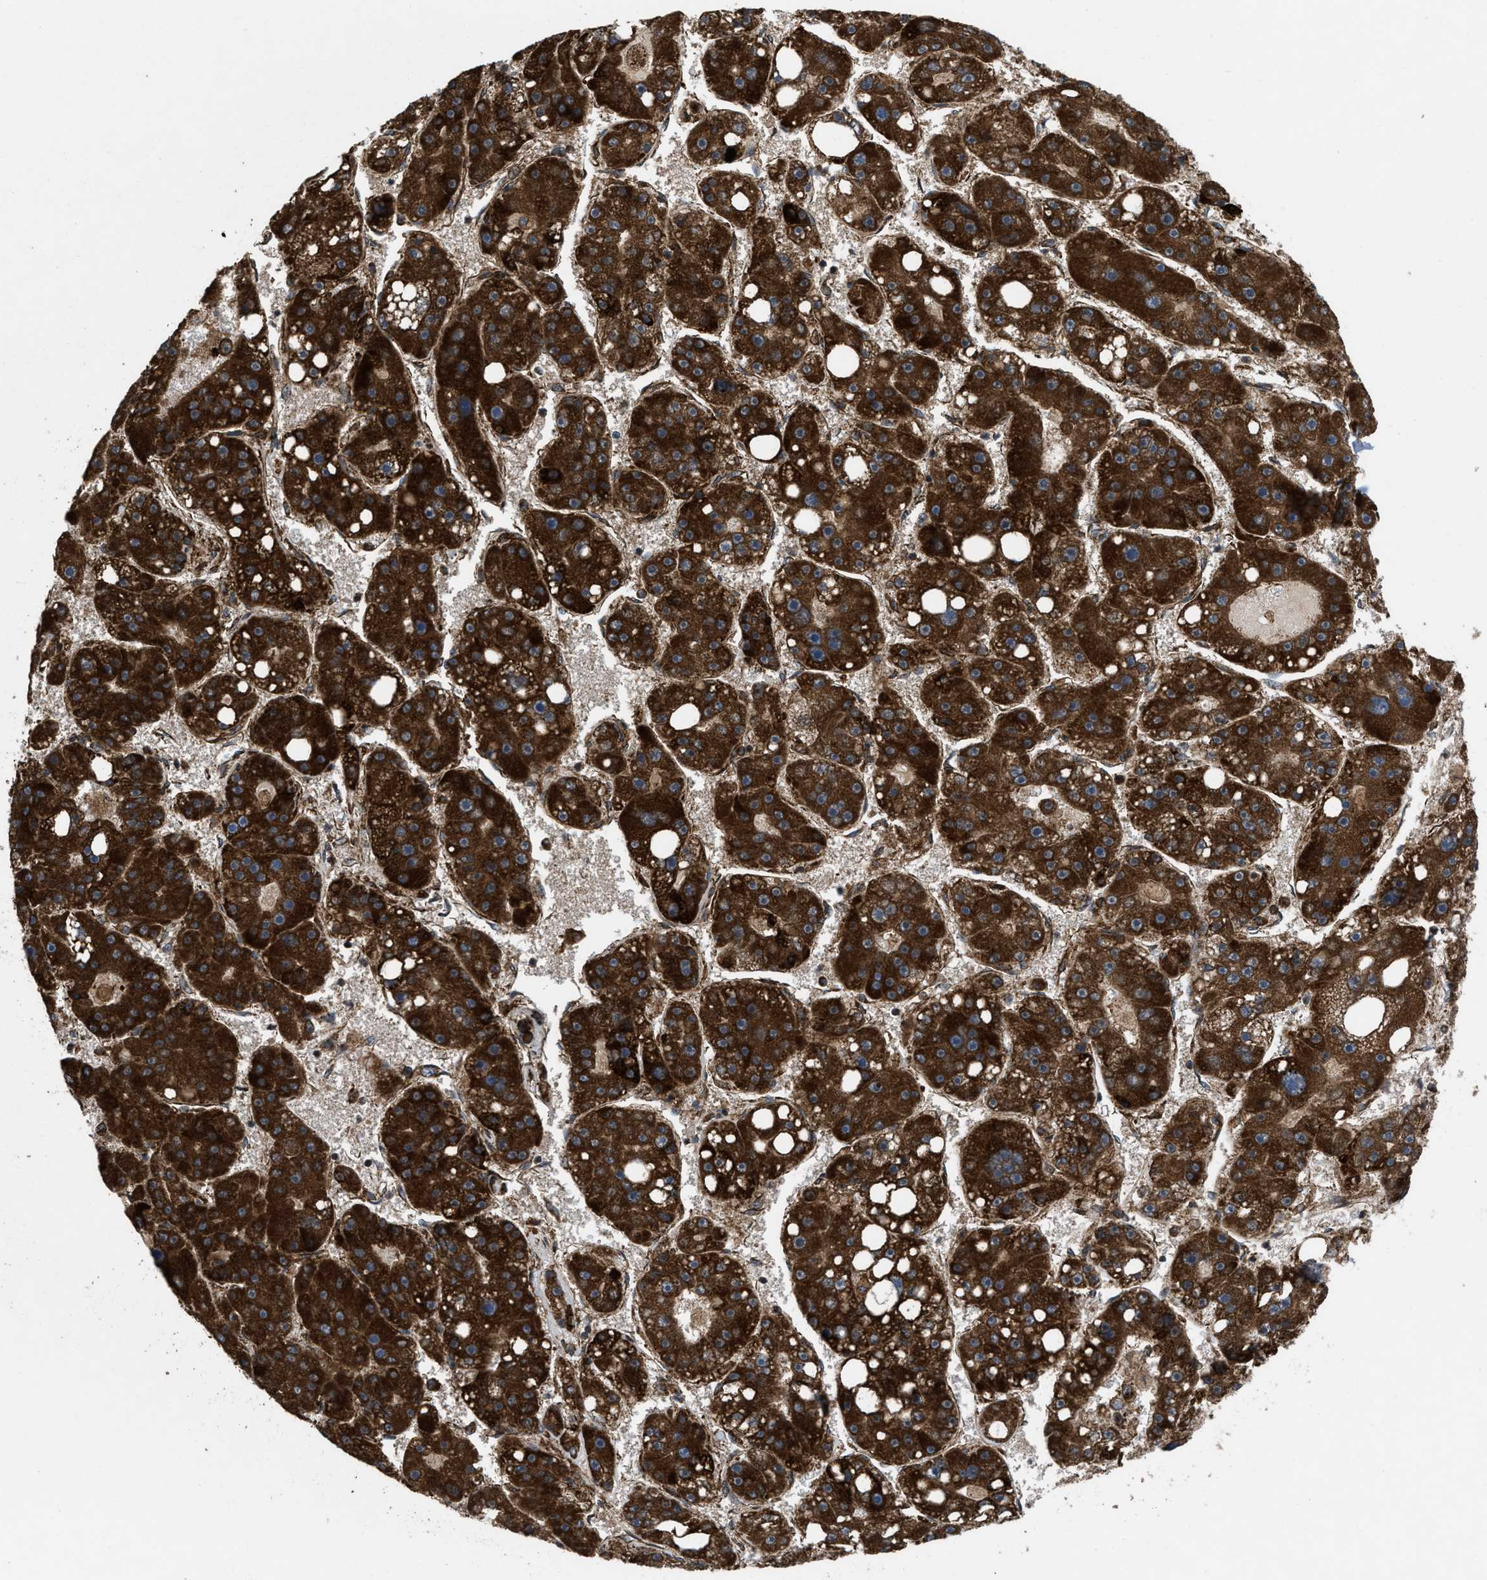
{"staining": {"intensity": "strong", "quantity": ">75%", "location": "cytoplasmic/membranous"}, "tissue": "liver cancer", "cell_type": "Tumor cells", "image_type": "cancer", "snomed": [{"axis": "morphology", "description": "Carcinoma, Hepatocellular, NOS"}, {"axis": "topography", "description": "Liver"}], "caption": "An image showing strong cytoplasmic/membranous positivity in approximately >75% of tumor cells in liver hepatocellular carcinoma, as visualized by brown immunohistochemical staining.", "gene": "PER3", "patient": {"sex": "female", "age": 61}}